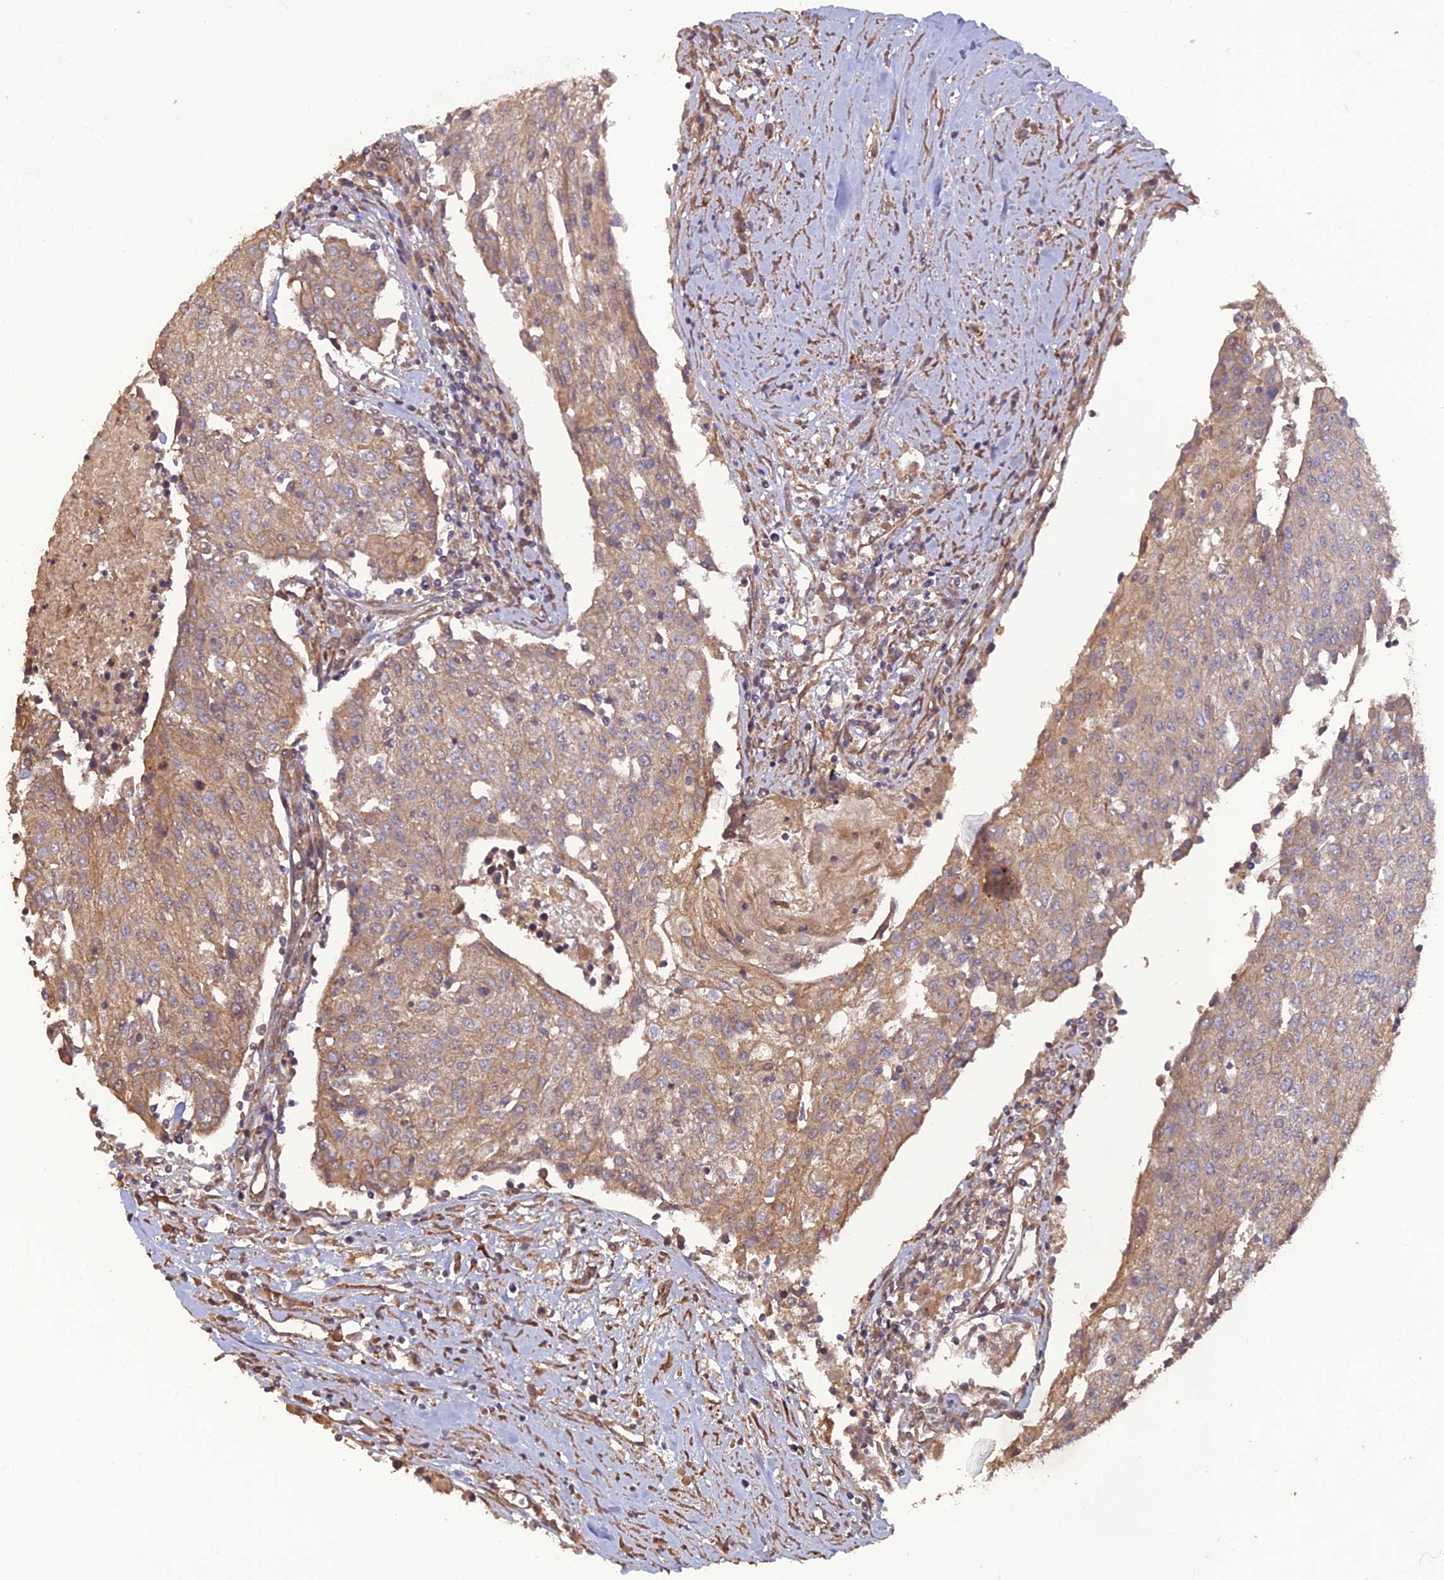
{"staining": {"intensity": "moderate", "quantity": "<25%", "location": "cytoplasmic/membranous"}, "tissue": "urothelial cancer", "cell_type": "Tumor cells", "image_type": "cancer", "snomed": [{"axis": "morphology", "description": "Urothelial carcinoma, High grade"}, {"axis": "topography", "description": "Urinary bladder"}], "caption": "This micrograph exhibits high-grade urothelial carcinoma stained with immunohistochemistry to label a protein in brown. The cytoplasmic/membranous of tumor cells show moderate positivity for the protein. Nuclei are counter-stained blue.", "gene": "ATP6V0A2", "patient": {"sex": "female", "age": 85}}